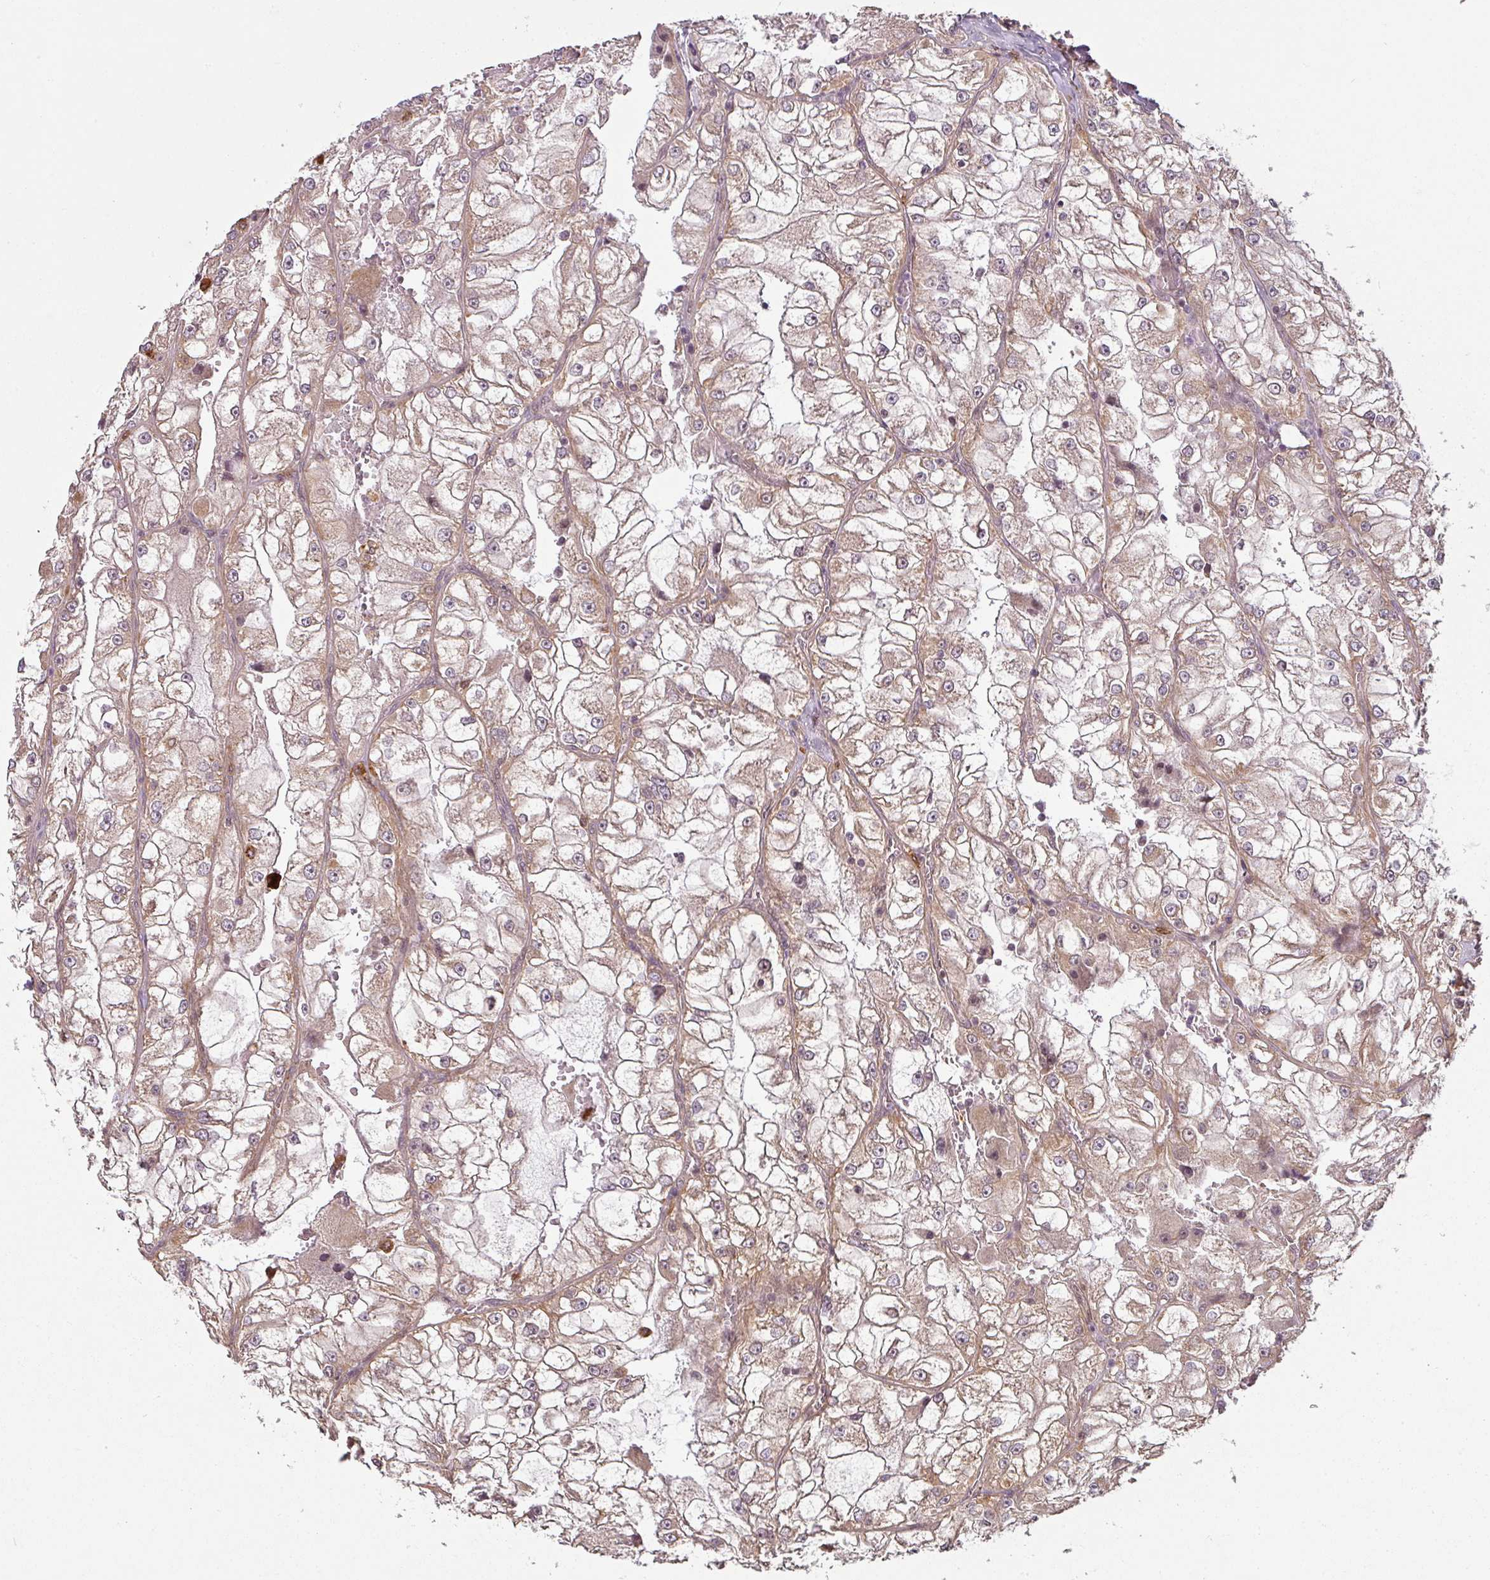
{"staining": {"intensity": "weak", "quantity": ">75%", "location": "cytoplasmic/membranous"}, "tissue": "renal cancer", "cell_type": "Tumor cells", "image_type": "cancer", "snomed": [{"axis": "morphology", "description": "Adenocarcinoma, NOS"}, {"axis": "topography", "description": "Kidney"}], "caption": "Approximately >75% of tumor cells in human renal adenocarcinoma display weak cytoplasmic/membranous protein positivity as visualized by brown immunohistochemical staining.", "gene": "DIMT1", "patient": {"sex": "female", "age": 72}}